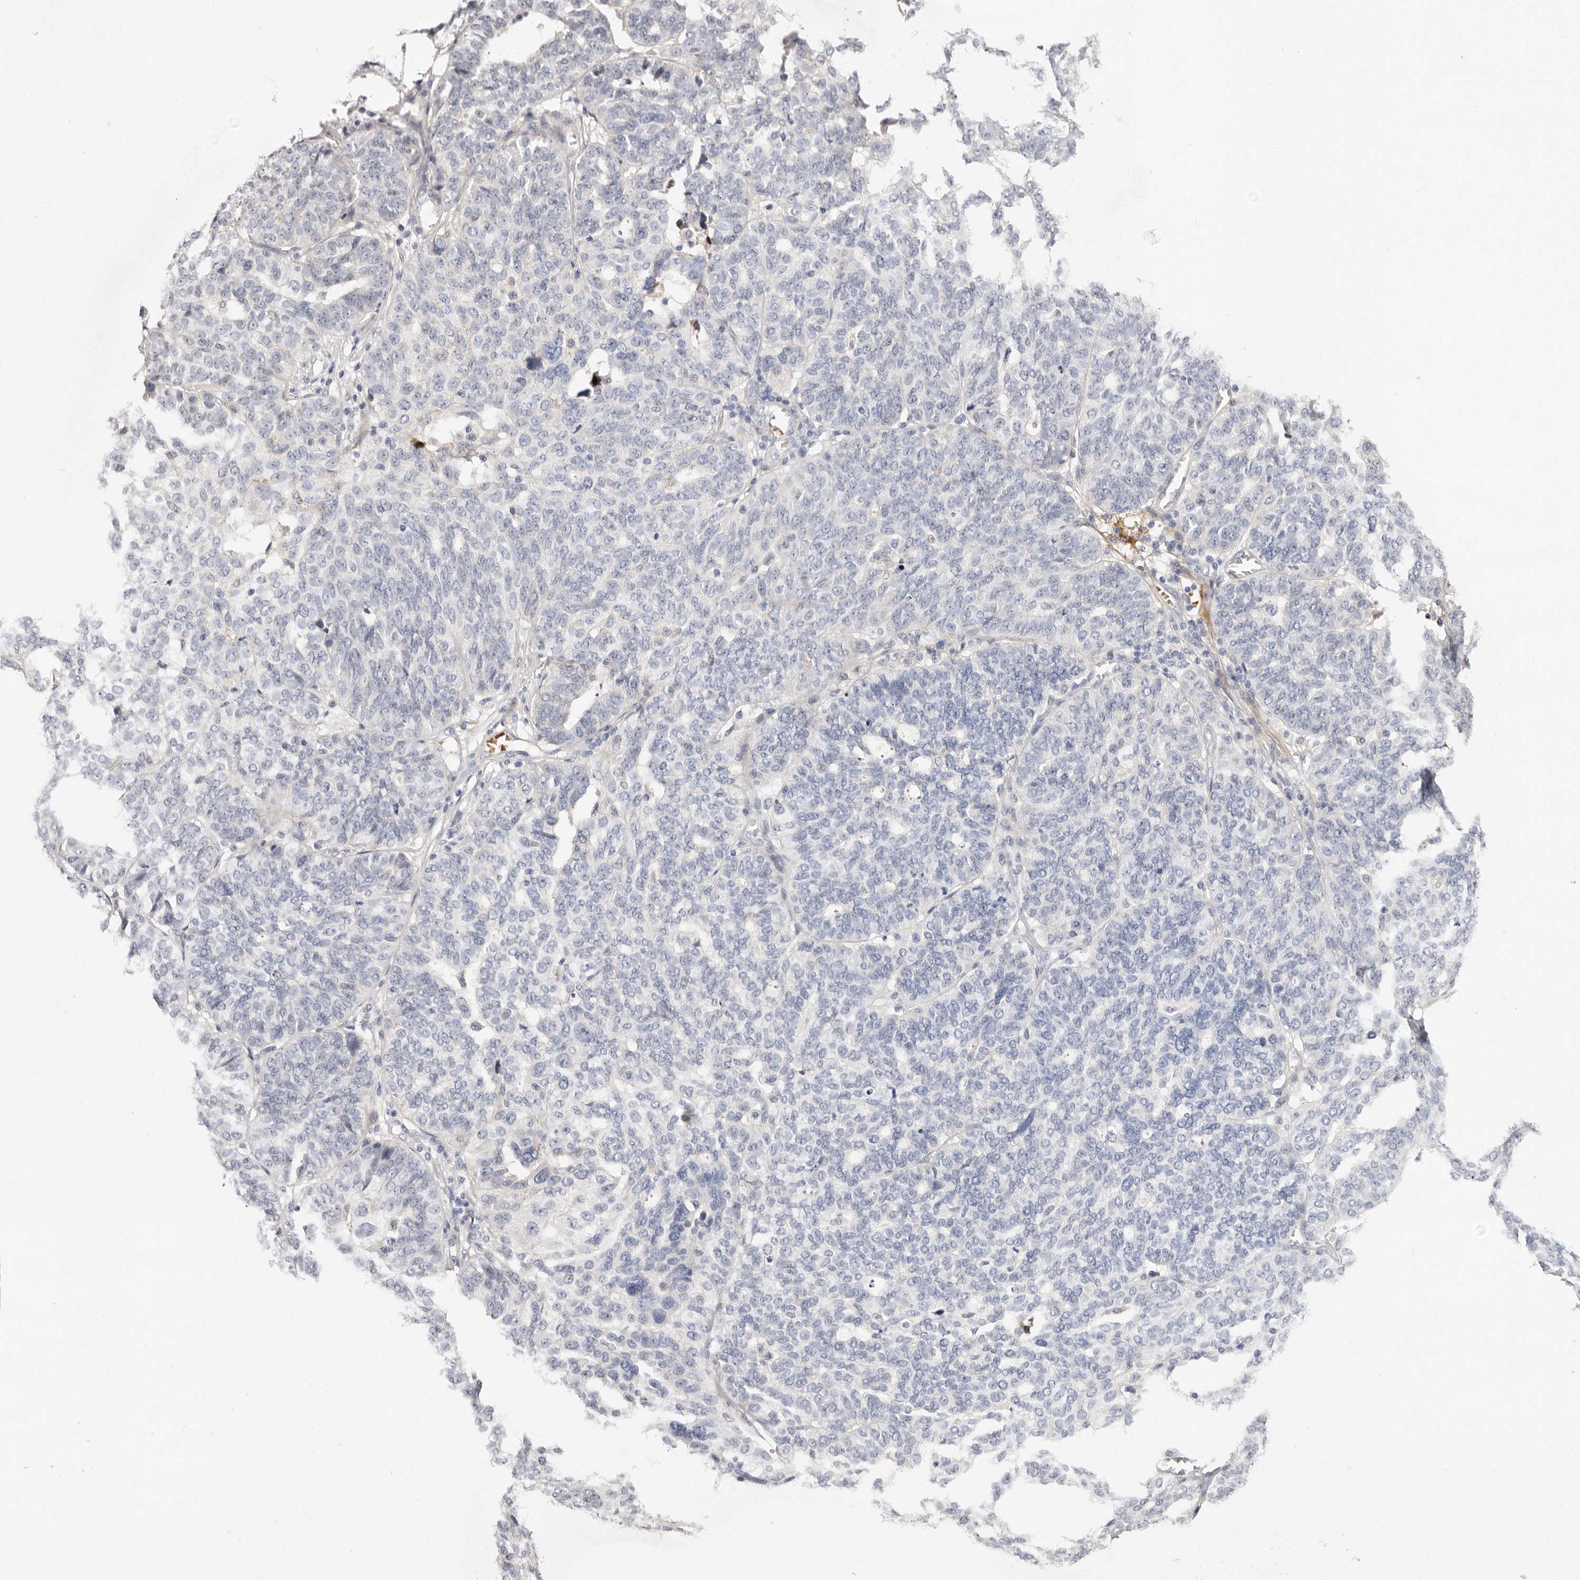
{"staining": {"intensity": "negative", "quantity": "none", "location": "none"}, "tissue": "ovarian cancer", "cell_type": "Tumor cells", "image_type": "cancer", "snomed": [{"axis": "morphology", "description": "Cystadenocarcinoma, serous, NOS"}, {"axis": "topography", "description": "Ovary"}], "caption": "An immunohistochemistry image of ovarian serous cystadenocarcinoma is shown. There is no staining in tumor cells of ovarian serous cystadenocarcinoma. The staining is performed using DAB (3,3'-diaminobenzidine) brown chromogen with nuclei counter-stained in using hematoxylin.", "gene": "LMLN", "patient": {"sex": "female", "age": 59}}